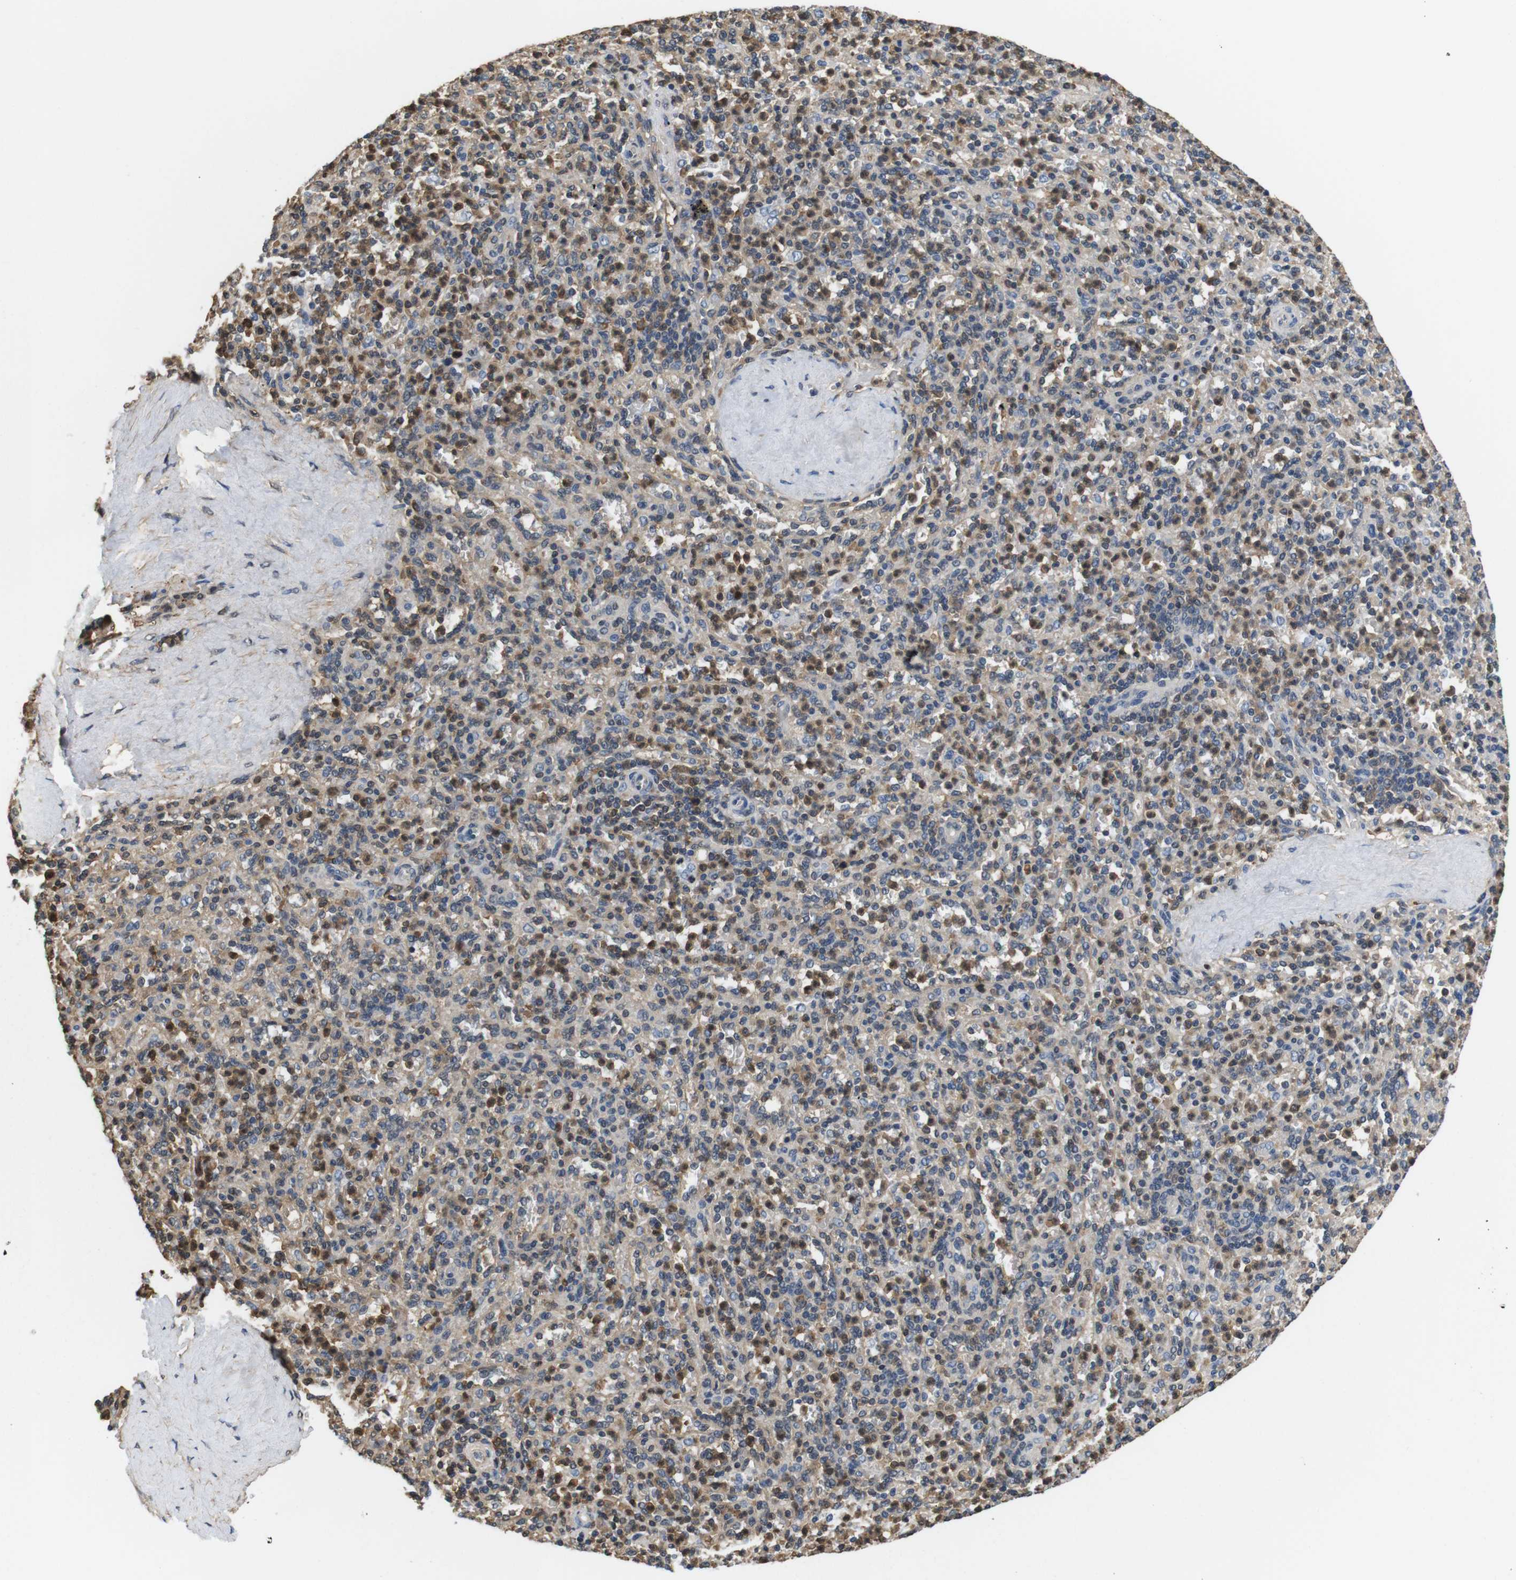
{"staining": {"intensity": "moderate", "quantity": "25%-75%", "location": "cytoplasmic/membranous"}, "tissue": "spleen", "cell_type": "Cells in red pulp", "image_type": "normal", "snomed": [{"axis": "morphology", "description": "Normal tissue, NOS"}, {"axis": "topography", "description": "Spleen"}], "caption": "IHC (DAB) staining of benign human spleen demonstrates moderate cytoplasmic/membranous protein expression in about 25%-75% of cells in red pulp.", "gene": "LDHA", "patient": {"sex": "male", "age": 36}}